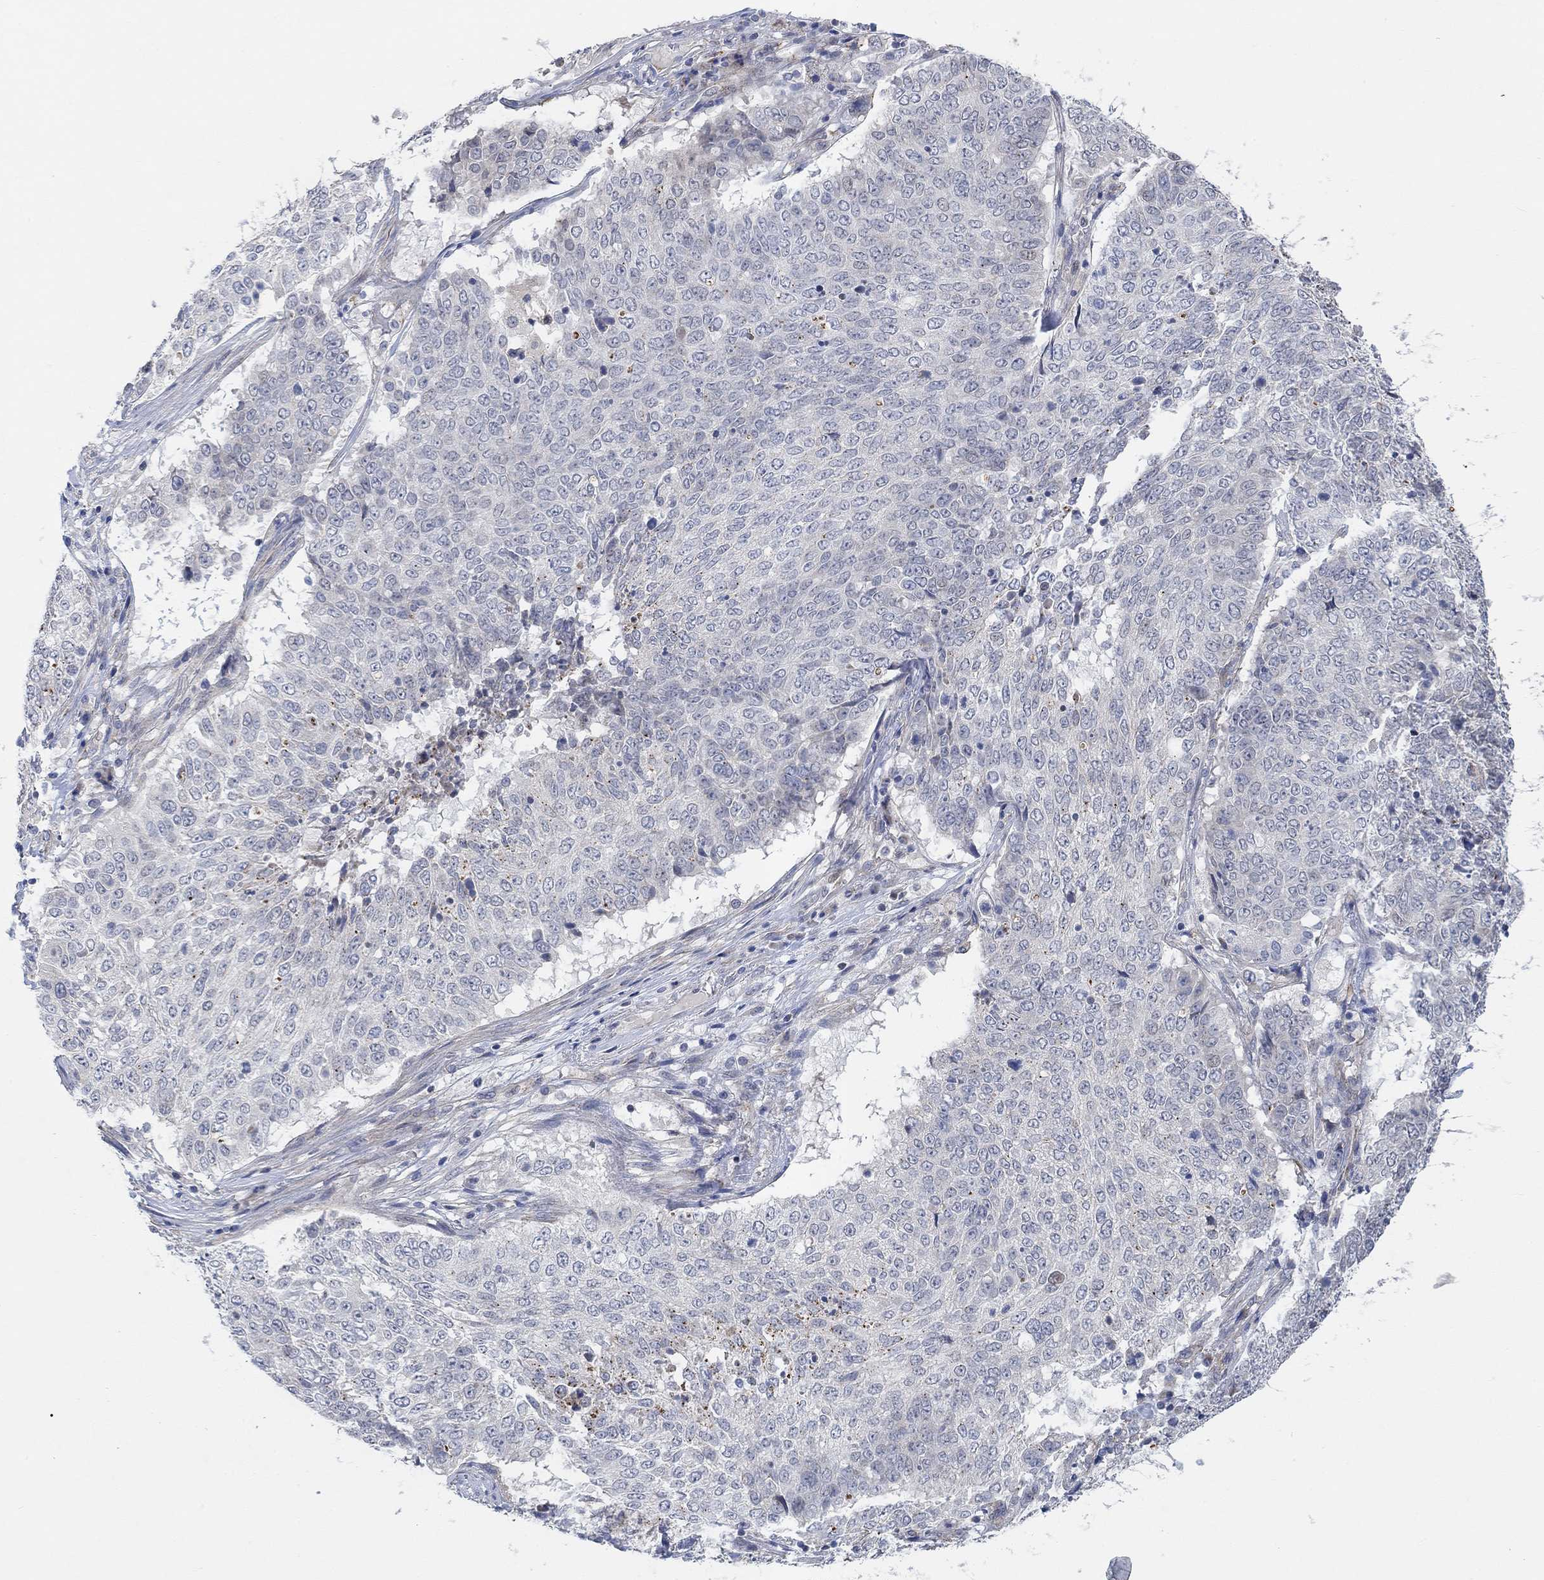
{"staining": {"intensity": "negative", "quantity": "none", "location": "none"}, "tissue": "lung cancer", "cell_type": "Tumor cells", "image_type": "cancer", "snomed": [{"axis": "morphology", "description": "Squamous cell carcinoma, NOS"}, {"axis": "topography", "description": "Lung"}], "caption": "Image shows no protein positivity in tumor cells of squamous cell carcinoma (lung) tissue.", "gene": "HCRTR1", "patient": {"sex": "male", "age": 64}}